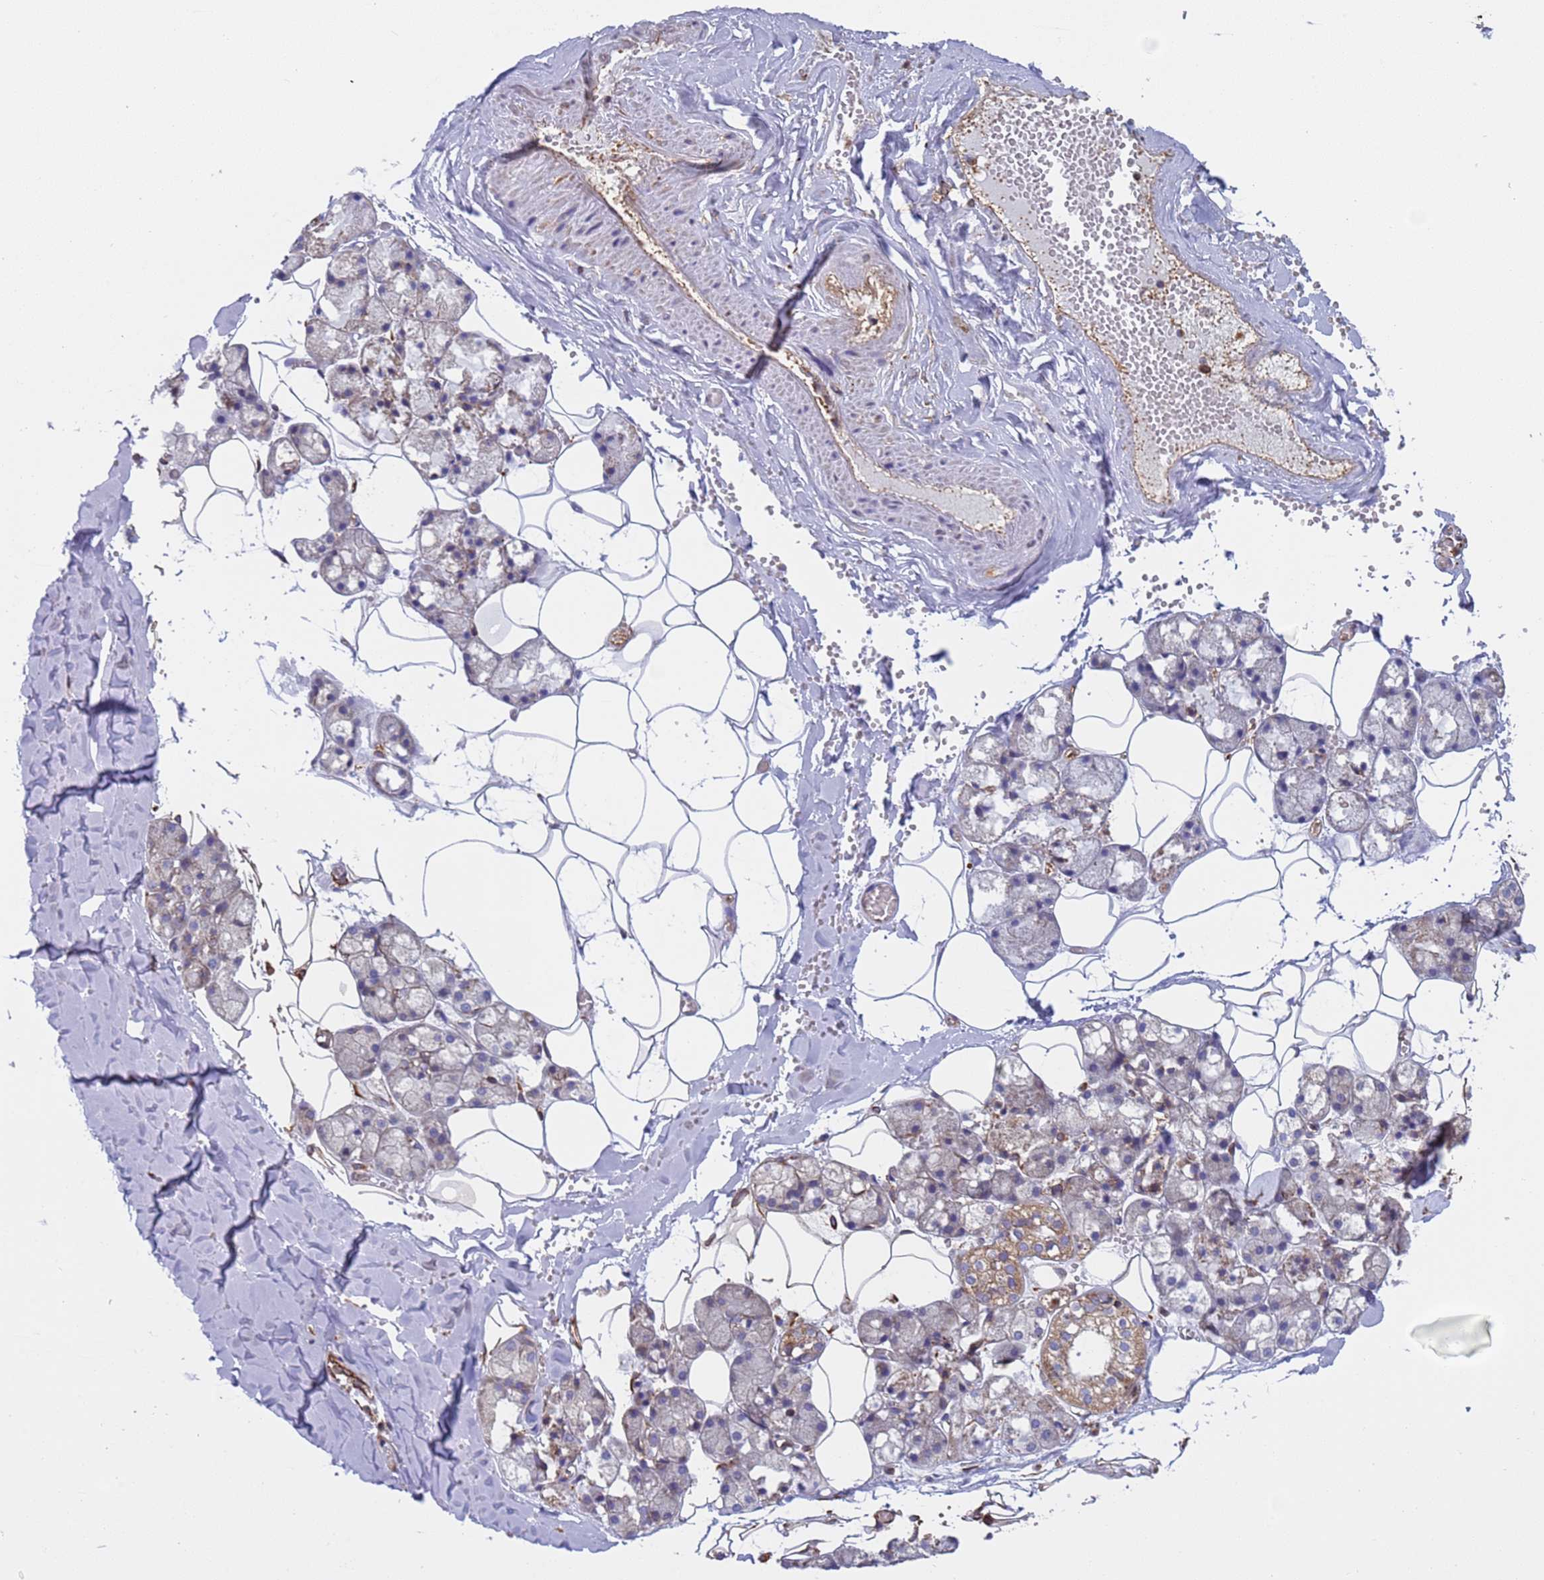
{"staining": {"intensity": "strong", "quantity": "<25%", "location": "cytoplasmic/membranous"}, "tissue": "salivary gland", "cell_type": "Glandular cells", "image_type": "normal", "snomed": [{"axis": "morphology", "description": "Normal tissue, NOS"}, {"axis": "topography", "description": "Salivary gland"}], "caption": "The image shows immunohistochemical staining of benign salivary gland. There is strong cytoplasmic/membranous staining is identified in approximately <25% of glandular cells.", "gene": "NUDT12", "patient": {"sex": "male", "age": 62}}